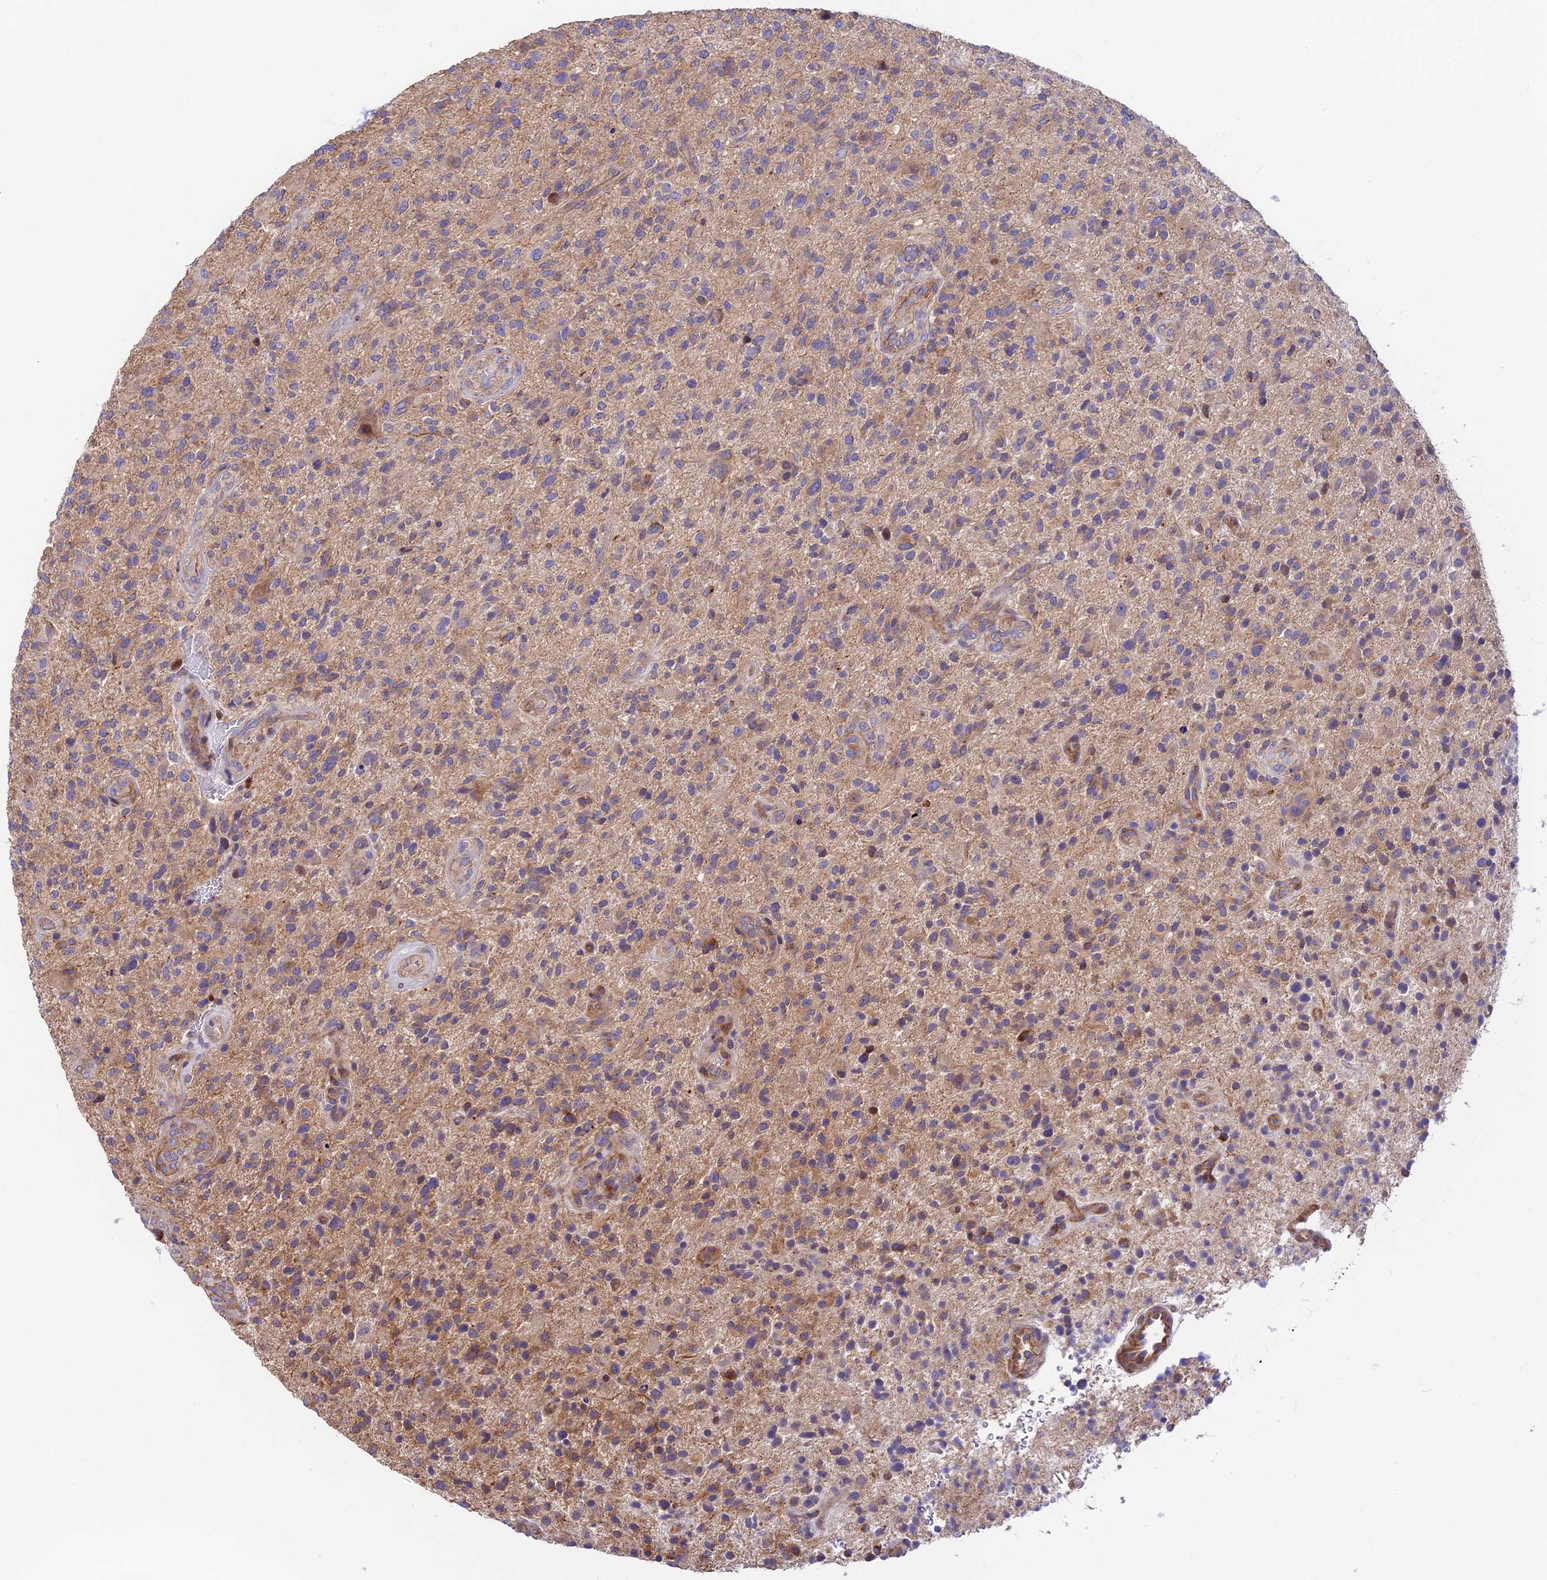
{"staining": {"intensity": "weak", "quantity": "25%-75%", "location": "cytoplasmic/membranous"}, "tissue": "glioma", "cell_type": "Tumor cells", "image_type": "cancer", "snomed": [{"axis": "morphology", "description": "Glioma, malignant, High grade"}, {"axis": "topography", "description": "Brain"}], "caption": "Glioma tissue reveals weak cytoplasmic/membranous expression in approximately 25%-75% of tumor cells", "gene": "VPS13C", "patient": {"sex": "male", "age": 47}}